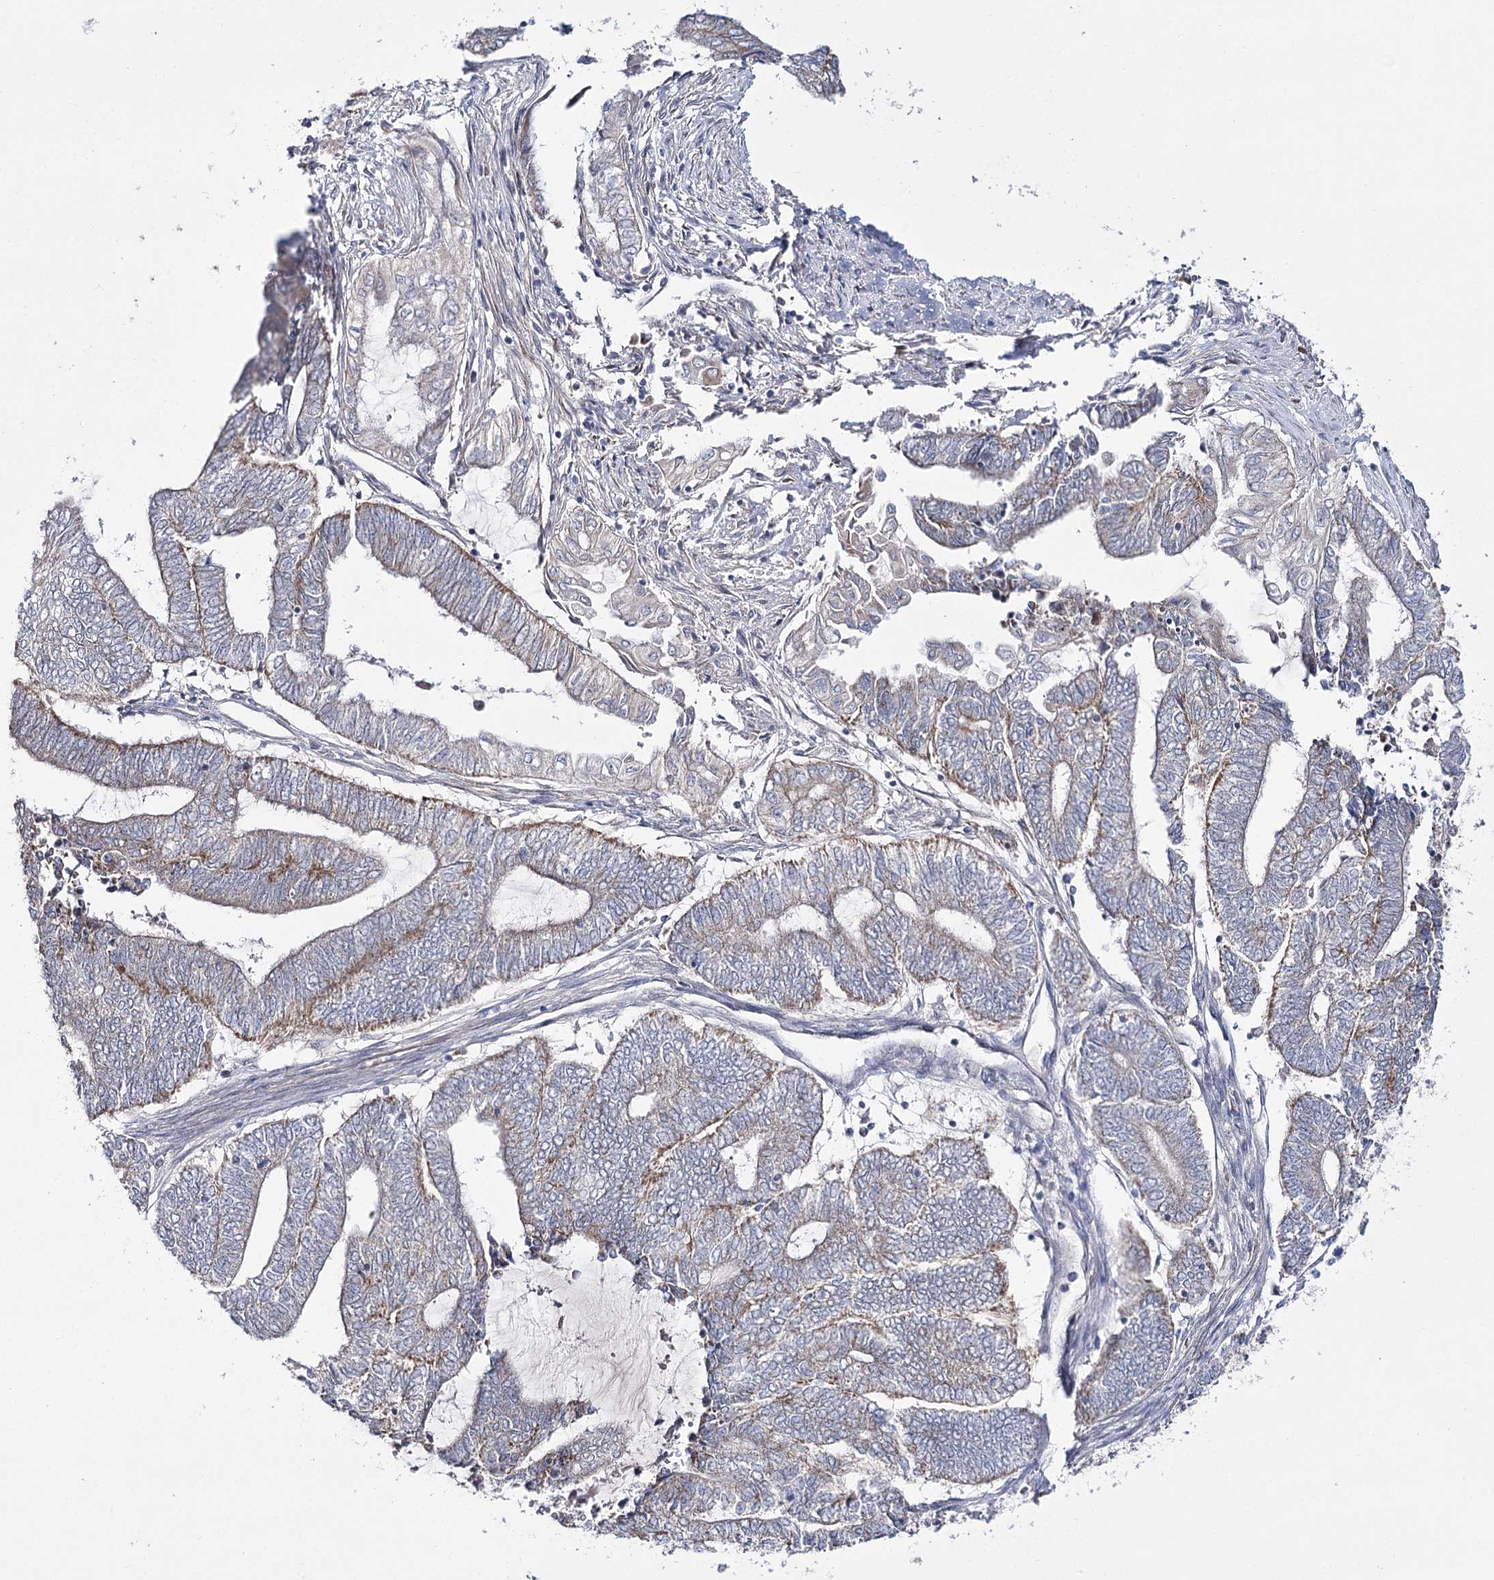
{"staining": {"intensity": "moderate", "quantity": "<25%", "location": "cytoplasmic/membranous"}, "tissue": "endometrial cancer", "cell_type": "Tumor cells", "image_type": "cancer", "snomed": [{"axis": "morphology", "description": "Adenocarcinoma, NOS"}, {"axis": "topography", "description": "Uterus"}, {"axis": "topography", "description": "Endometrium"}], "caption": "Immunohistochemistry staining of endometrial cancer, which reveals low levels of moderate cytoplasmic/membranous expression in about <25% of tumor cells indicating moderate cytoplasmic/membranous protein expression. The staining was performed using DAB (3,3'-diaminobenzidine) (brown) for protein detection and nuclei were counterstained in hematoxylin (blue).", "gene": "NADK2", "patient": {"sex": "female", "age": 70}}